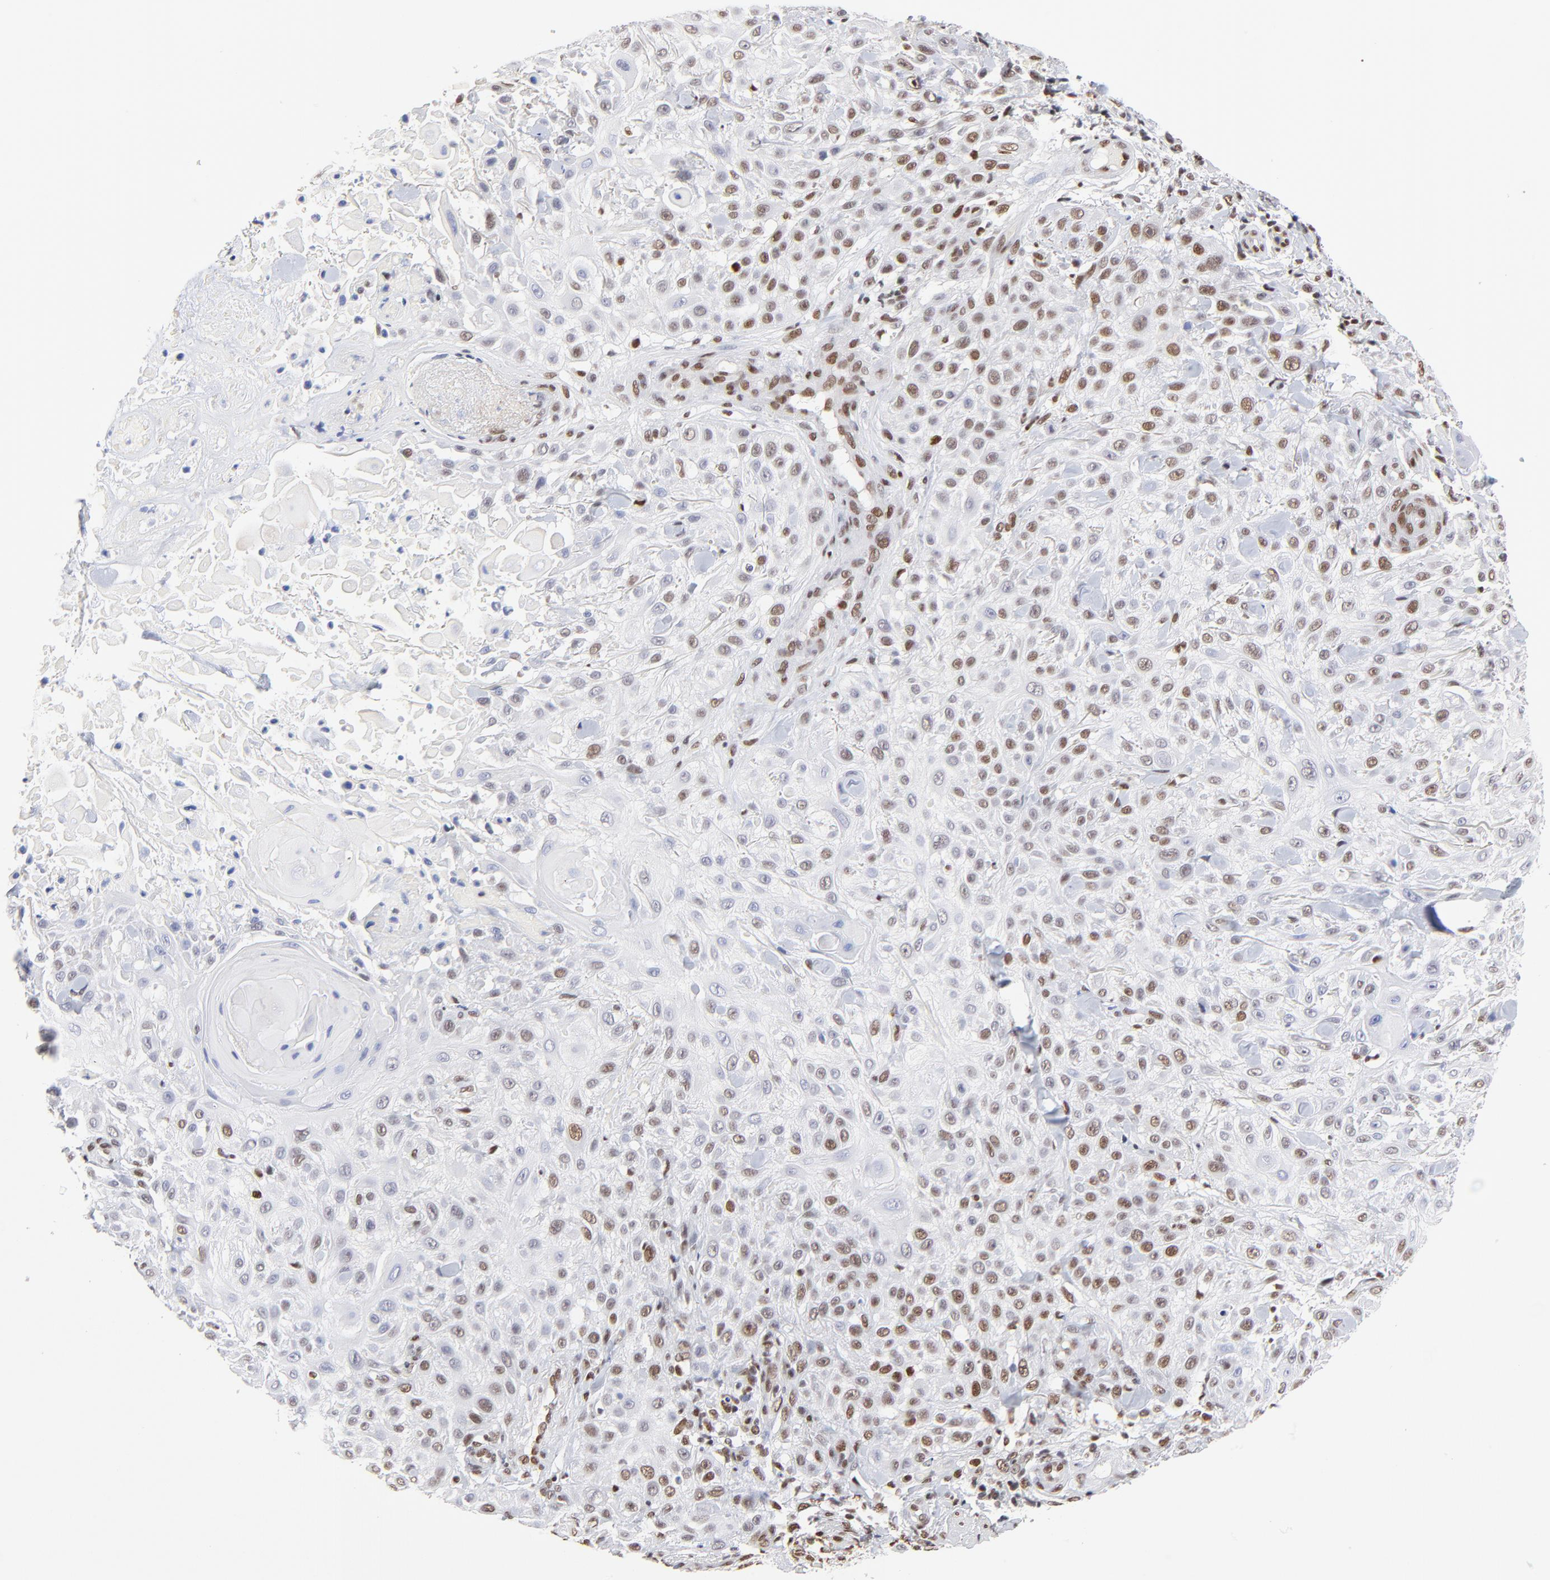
{"staining": {"intensity": "moderate", "quantity": "25%-75%", "location": "nuclear"}, "tissue": "skin cancer", "cell_type": "Tumor cells", "image_type": "cancer", "snomed": [{"axis": "morphology", "description": "Squamous cell carcinoma, NOS"}, {"axis": "topography", "description": "Skin"}], "caption": "An IHC histopathology image of neoplastic tissue is shown. Protein staining in brown shows moderate nuclear positivity in skin squamous cell carcinoma within tumor cells.", "gene": "ZMYM3", "patient": {"sex": "female", "age": 42}}